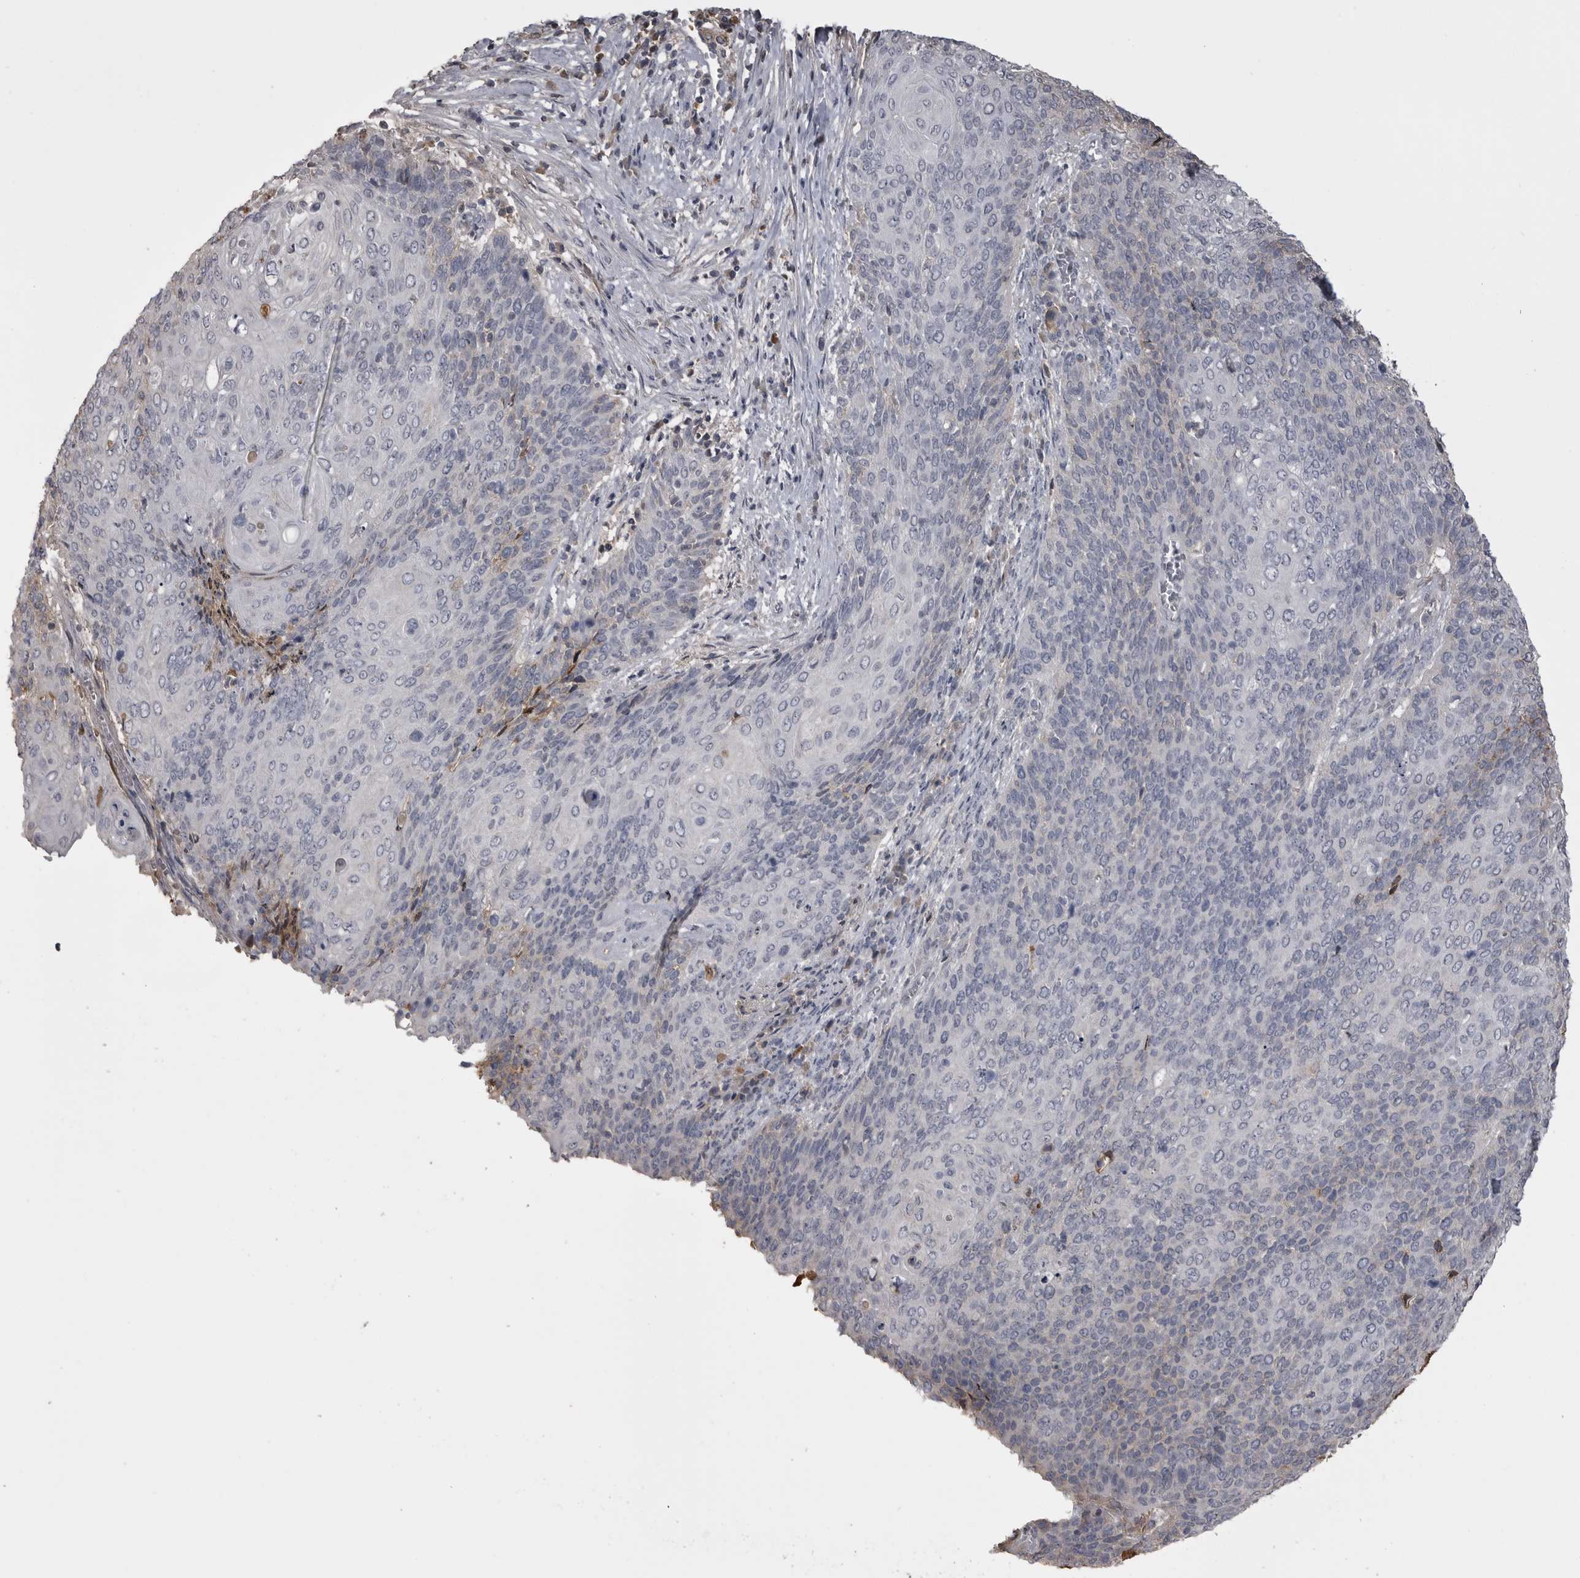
{"staining": {"intensity": "negative", "quantity": "none", "location": "none"}, "tissue": "cervical cancer", "cell_type": "Tumor cells", "image_type": "cancer", "snomed": [{"axis": "morphology", "description": "Squamous cell carcinoma, NOS"}, {"axis": "topography", "description": "Cervix"}], "caption": "Tumor cells are negative for brown protein staining in cervical squamous cell carcinoma.", "gene": "AHSG", "patient": {"sex": "female", "age": 39}}